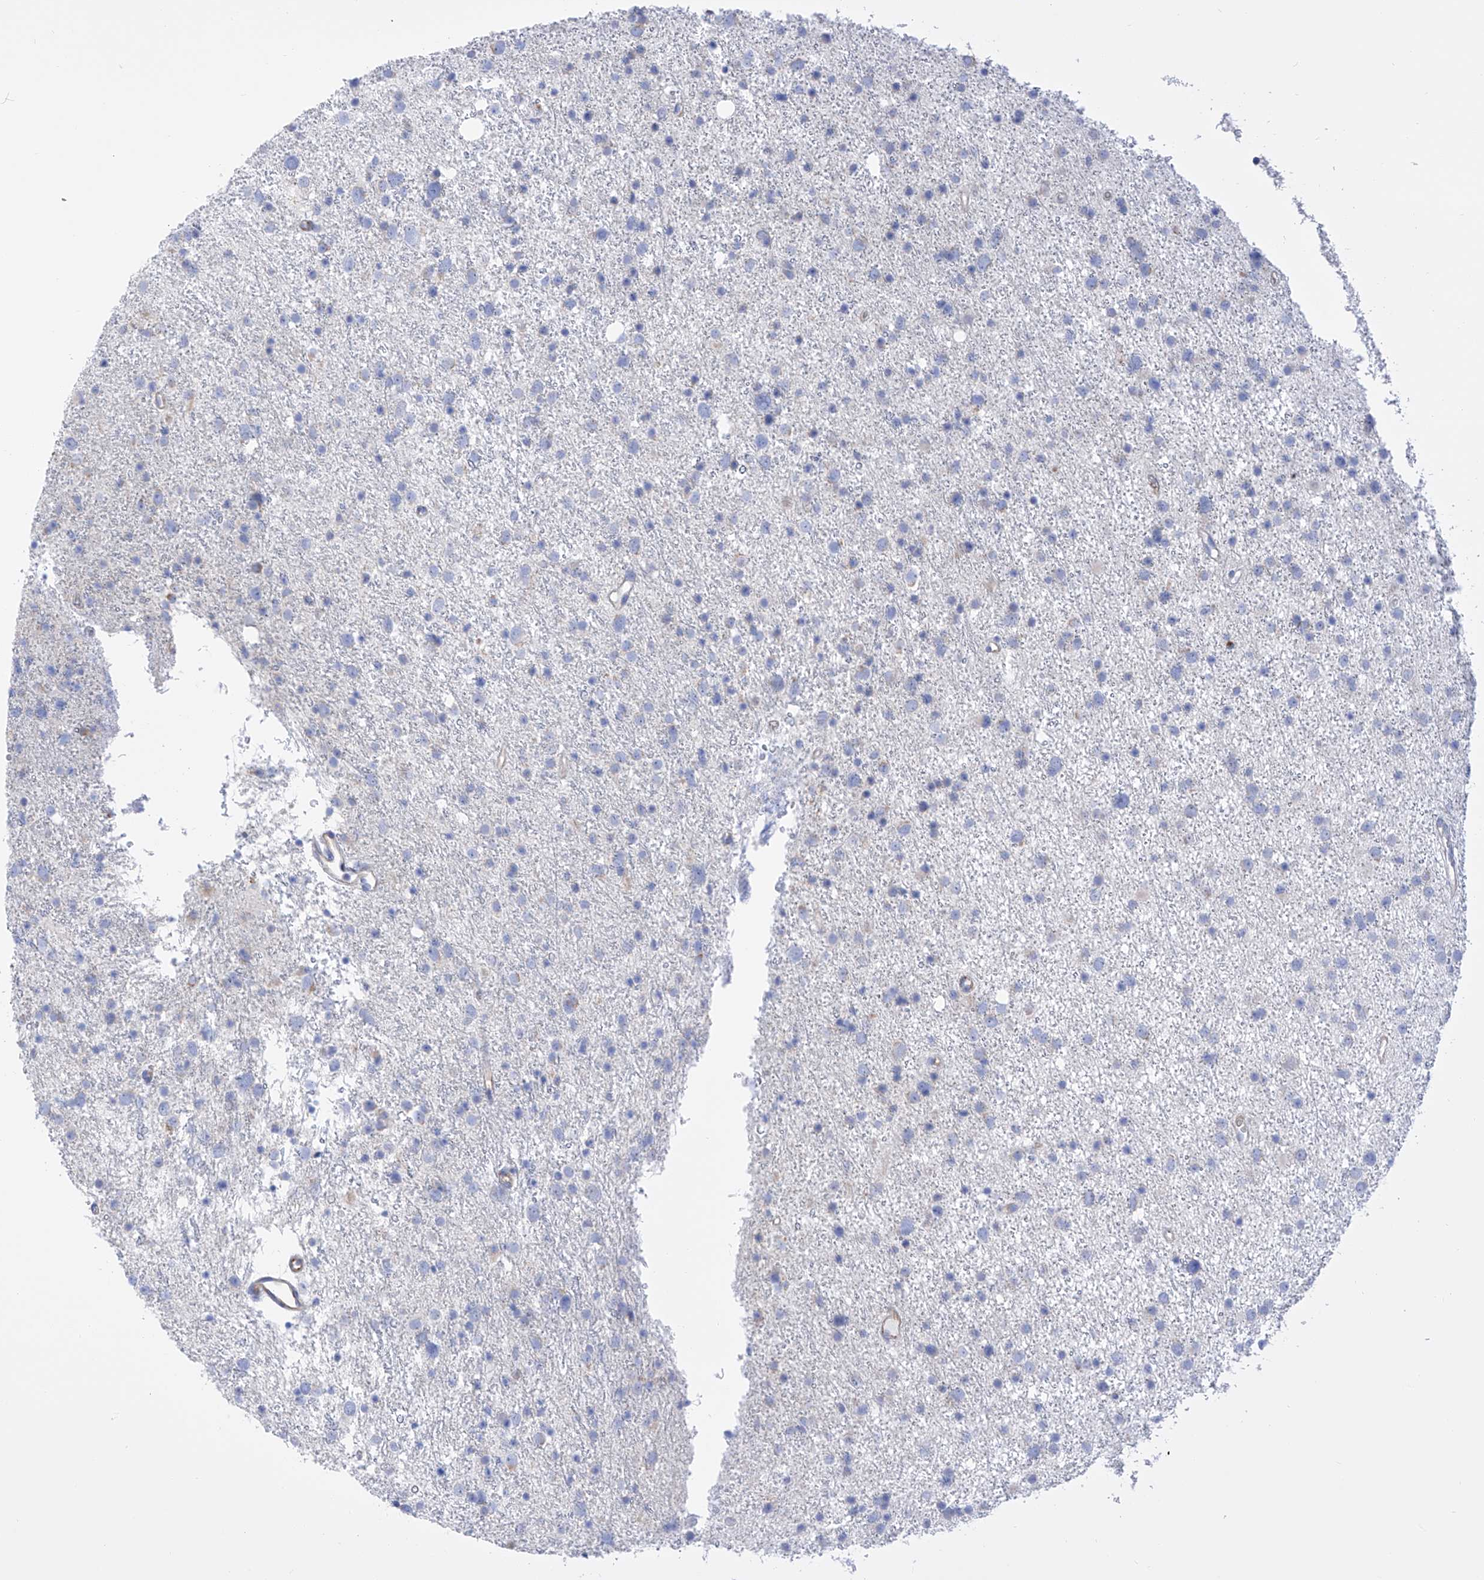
{"staining": {"intensity": "negative", "quantity": "none", "location": "none"}, "tissue": "glioma", "cell_type": "Tumor cells", "image_type": "cancer", "snomed": [{"axis": "morphology", "description": "Glioma, malignant, Low grade"}, {"axis": "topography", "description": "Cerebral cortex"}], "caption": "This histopathology image is of malignant low-grade glioma stained with immunohistochemistry (IHC) to label a protein in brown with the nuclei are counter-stained blue. There is no positivity in tumor cells.", "gene": "FLG", "patient": {"sex": "female", "age": 39}}